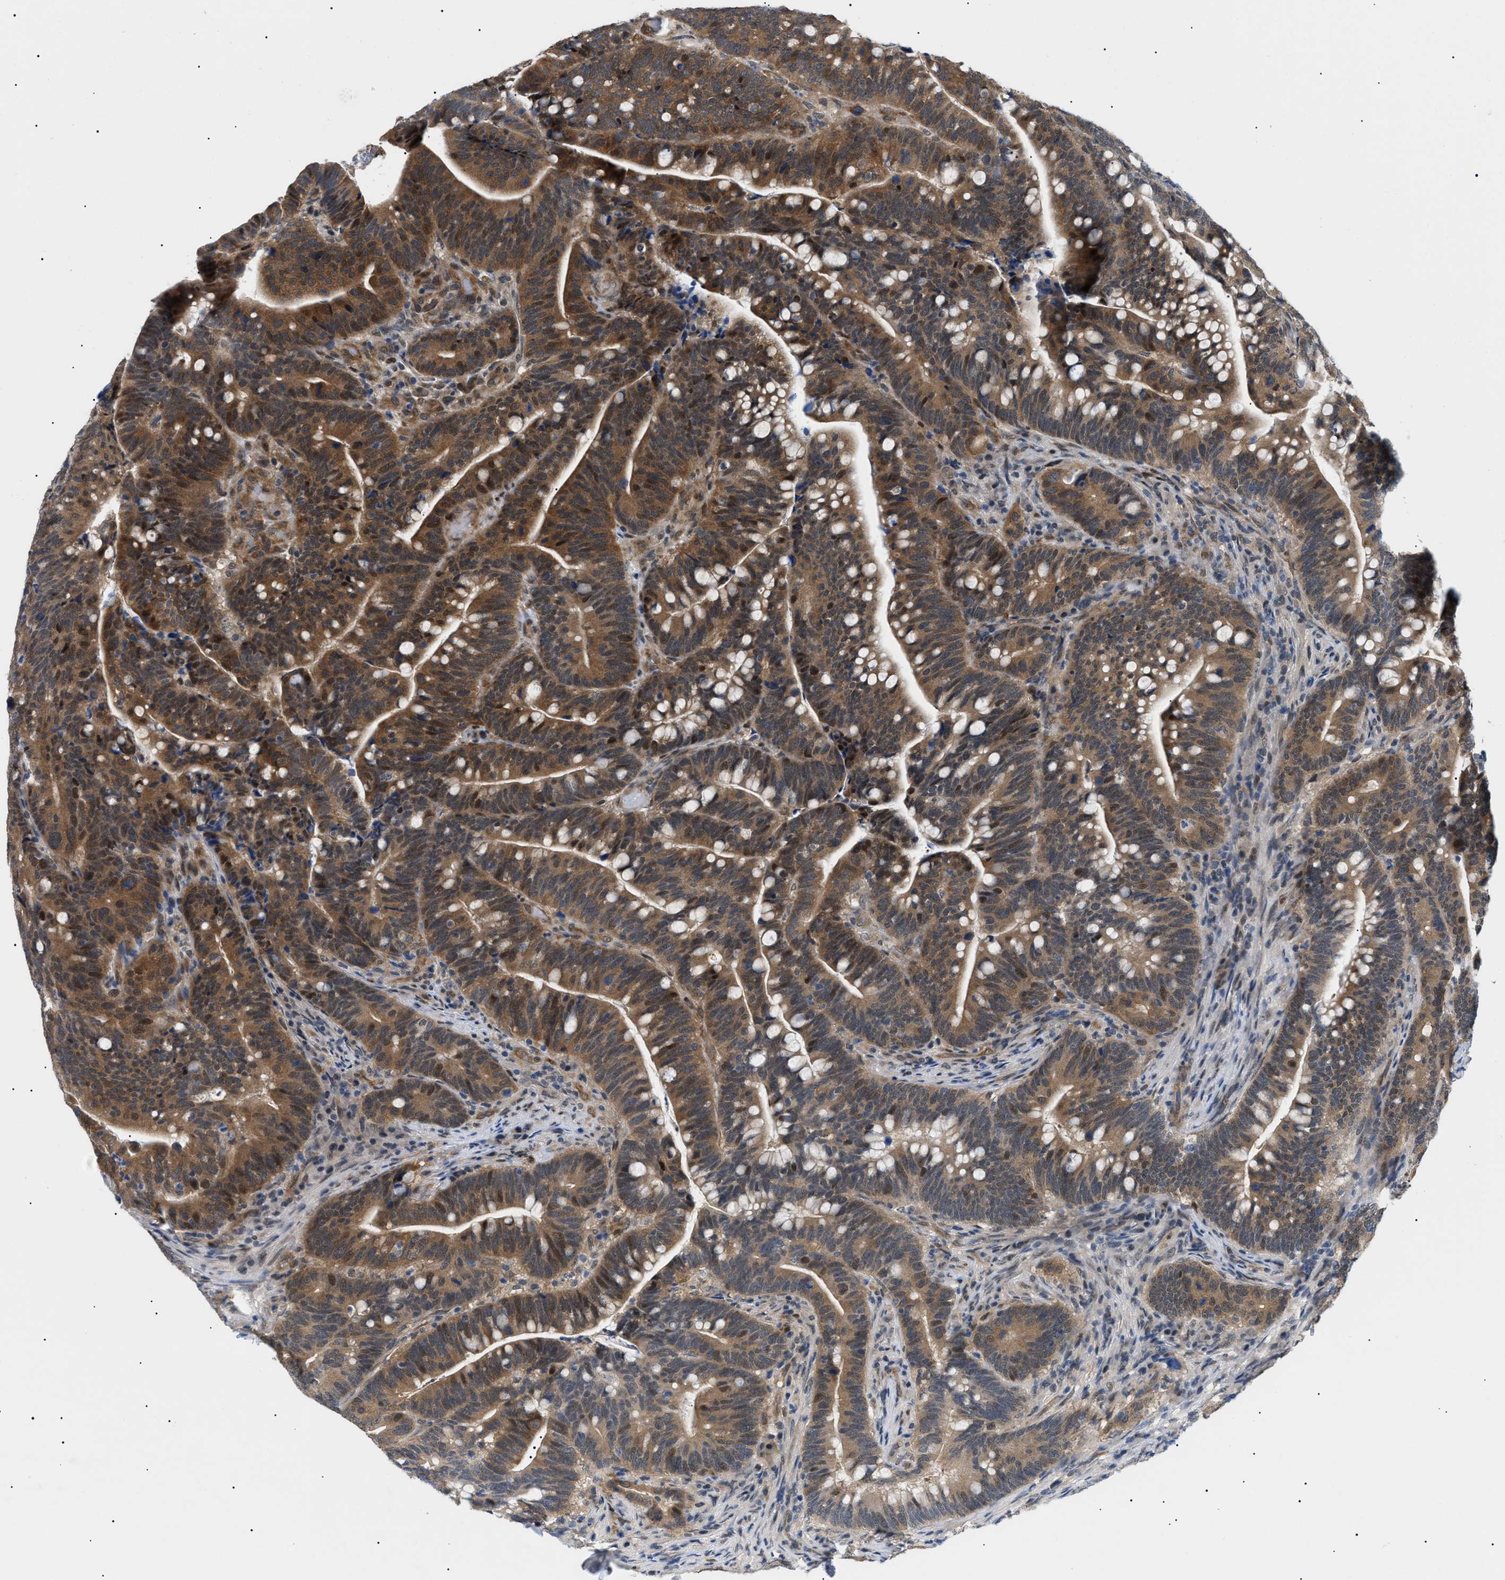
{"staining": {"intensity": "strong", "quantity": ">75%", "location": "cytoplasmic/membranous,nuclear"}, "tissue": "colorectal cancer", "cell_type": "Tumor cells", "image_type": "cancer", "snomed": [{"axis": "morphology", "description": "Normal tissue, NOS"}, {"axis": "morphology", "description": "Adenocarcinoma, NOS"}, {"axis": "topography", "description": "Colon"}], "caption": "DAB (3,3'-diaminobenzidine) immunohistochemical staining of human adenocarcinoma (colorectal) demonstrates strong cytoplasmic/membranous and nuclear protein staining in approximately >75% of tumor cells.", "gene": "GARRE1", "patient": {"sex": "female", "age": 66}}